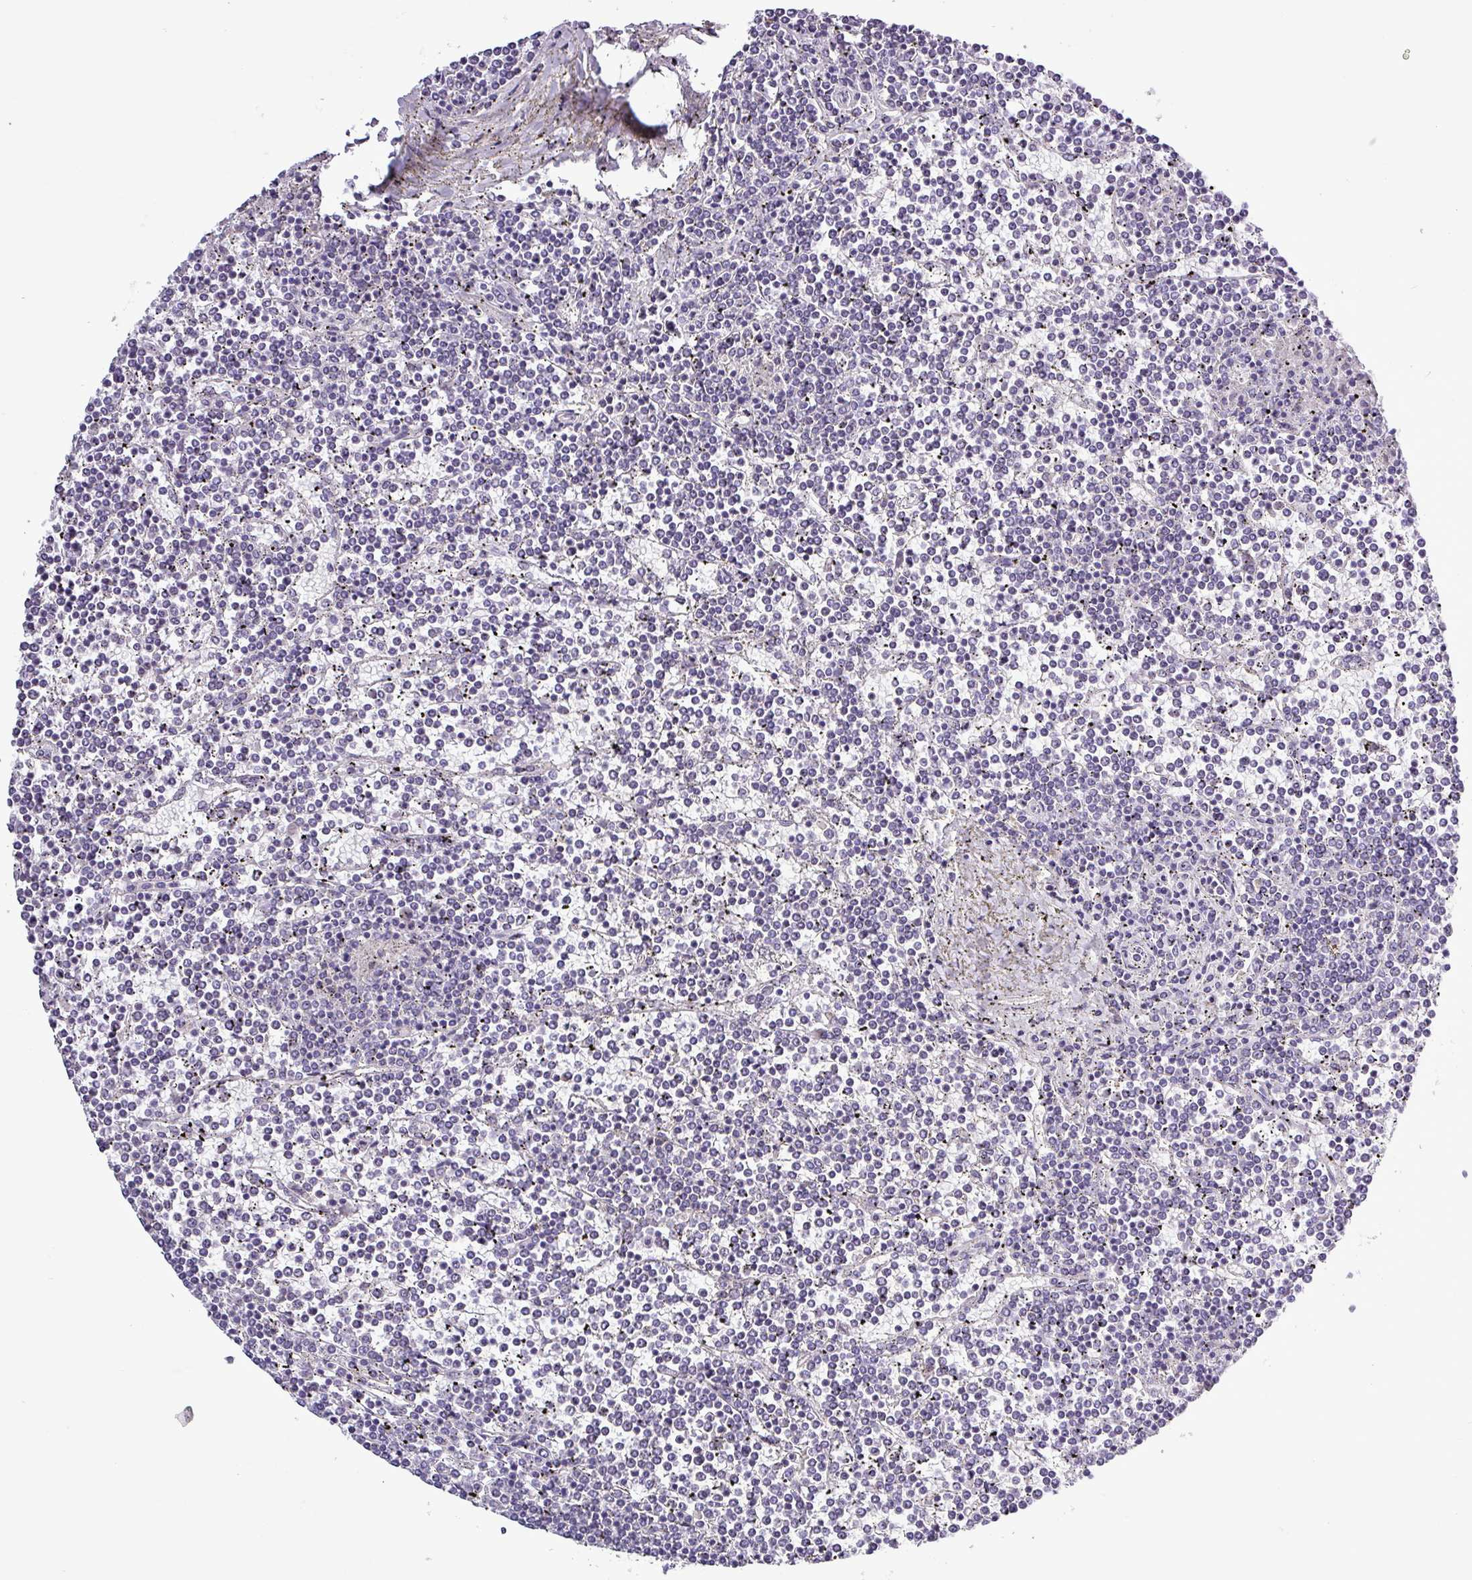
{"staining": {"intensity": "negative", "quantity": "none", "location": "none"}, "tissue": "lymphoma", "cell_type": "Tumor cells", "image_type": "cancer", "snomed": [{"axis": "morphology", "description": "Malignant lymphoma, non-Hodgkin's type, Low grade"}, {"axis": "topography", "description": "Spleen"}], "caption": "Tumor cells show no significant positivity in lymphoma. (DAB (3,3'-diaminobenzidine) IHC visualized using brightfield microscopy, high magnification).", "gene": "ALDH3A1", "patient": {"sex": "female", "age": 19}}